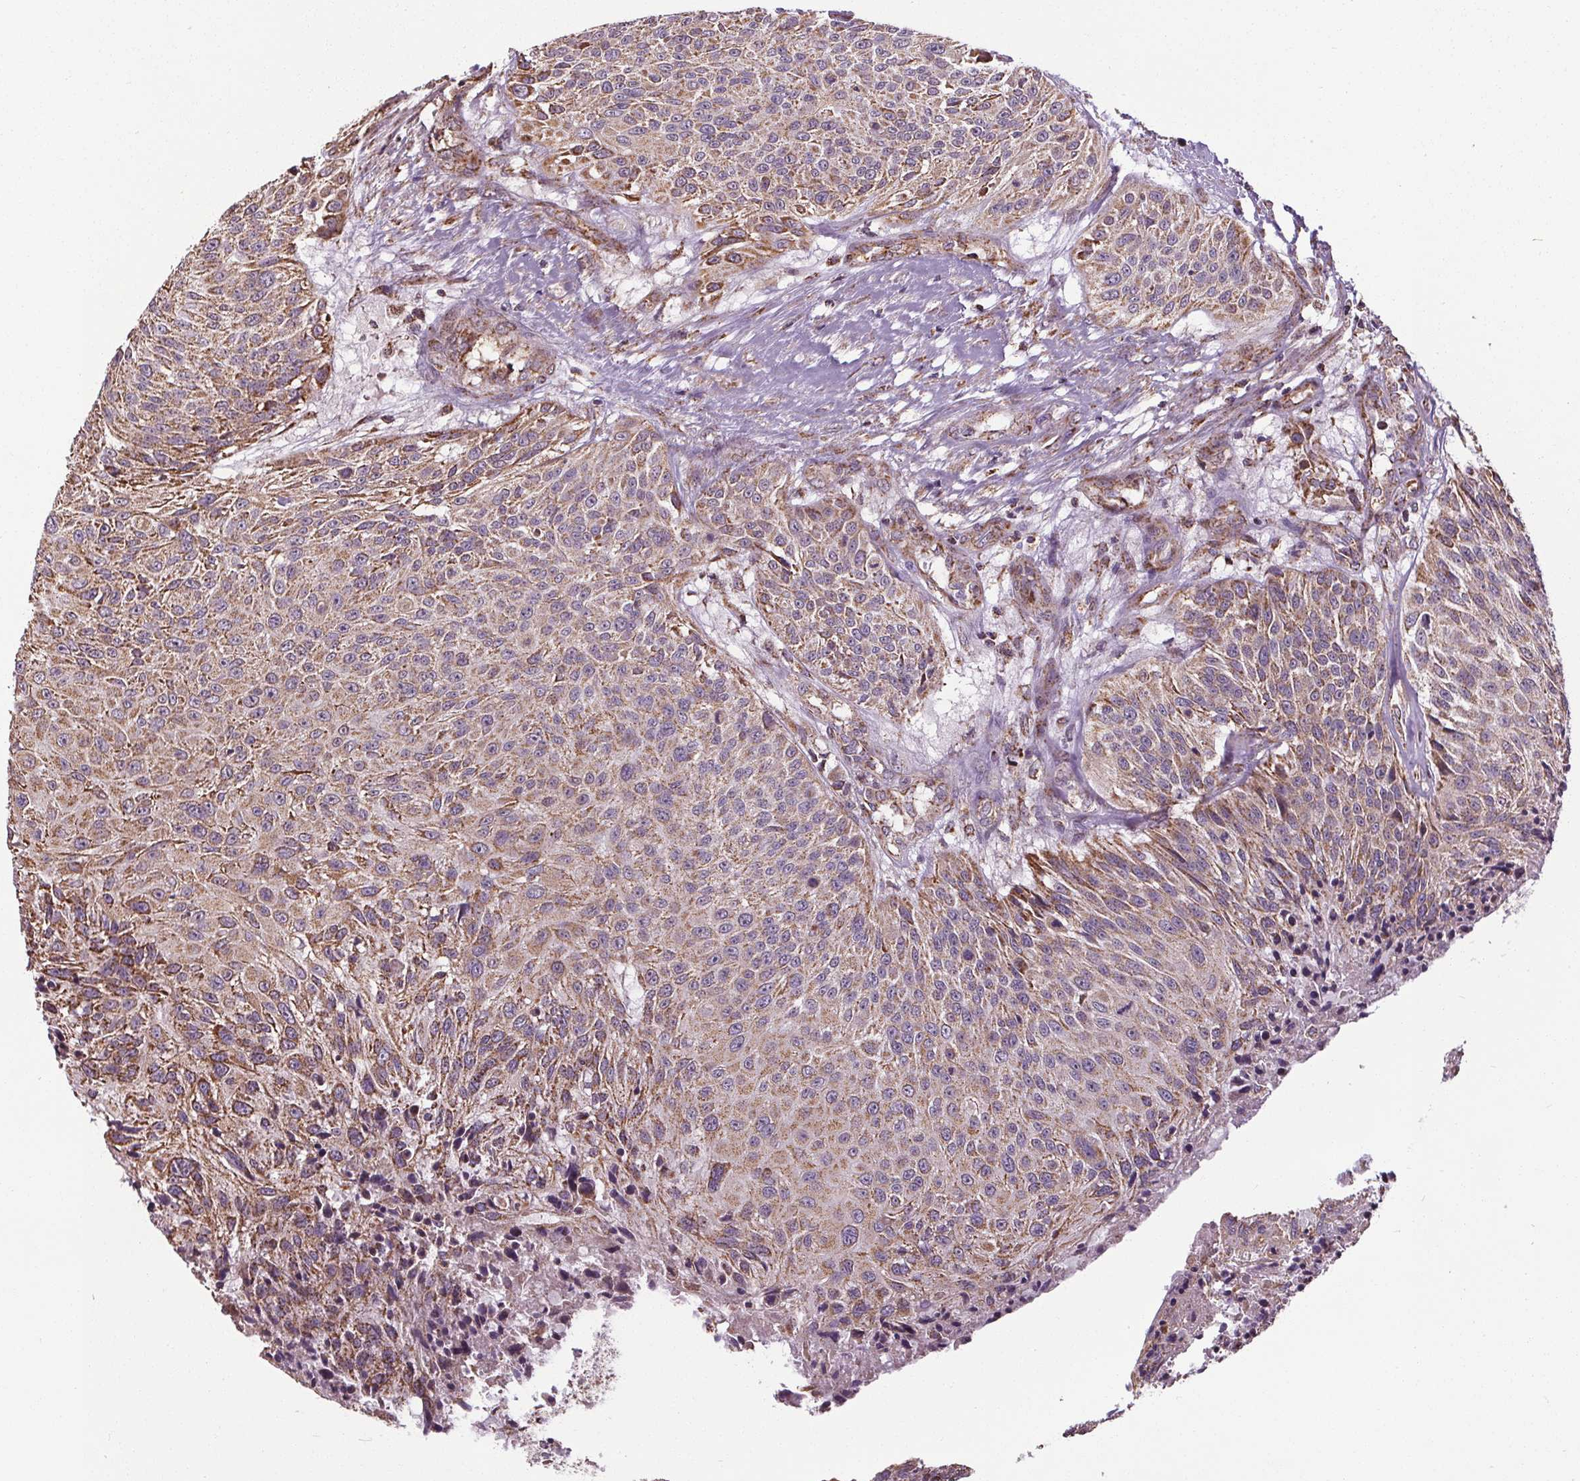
{"staining": {"intensity": "moderate", "quantity": "25%-75%", "location": "cytoplasmic/membranous"}, "tissue": "urothelial cancer", "cell_type": "Tumor cells", "image_type": "cancer", "snomed": [{"axis": "morphology", "description": "Urothelial carcinoma, NOS"}, {"axis": "topography", "description": "Urinary bladder"}], "caption": "Immunohistochemical staining of human transitional cell carcinoma shows moderate cytoplasmic/membranous protein positivity in approximately 25%-75% of tumor cells.", "gene": "ZNF548", "patient": {"sex": "male", "age": 55}}